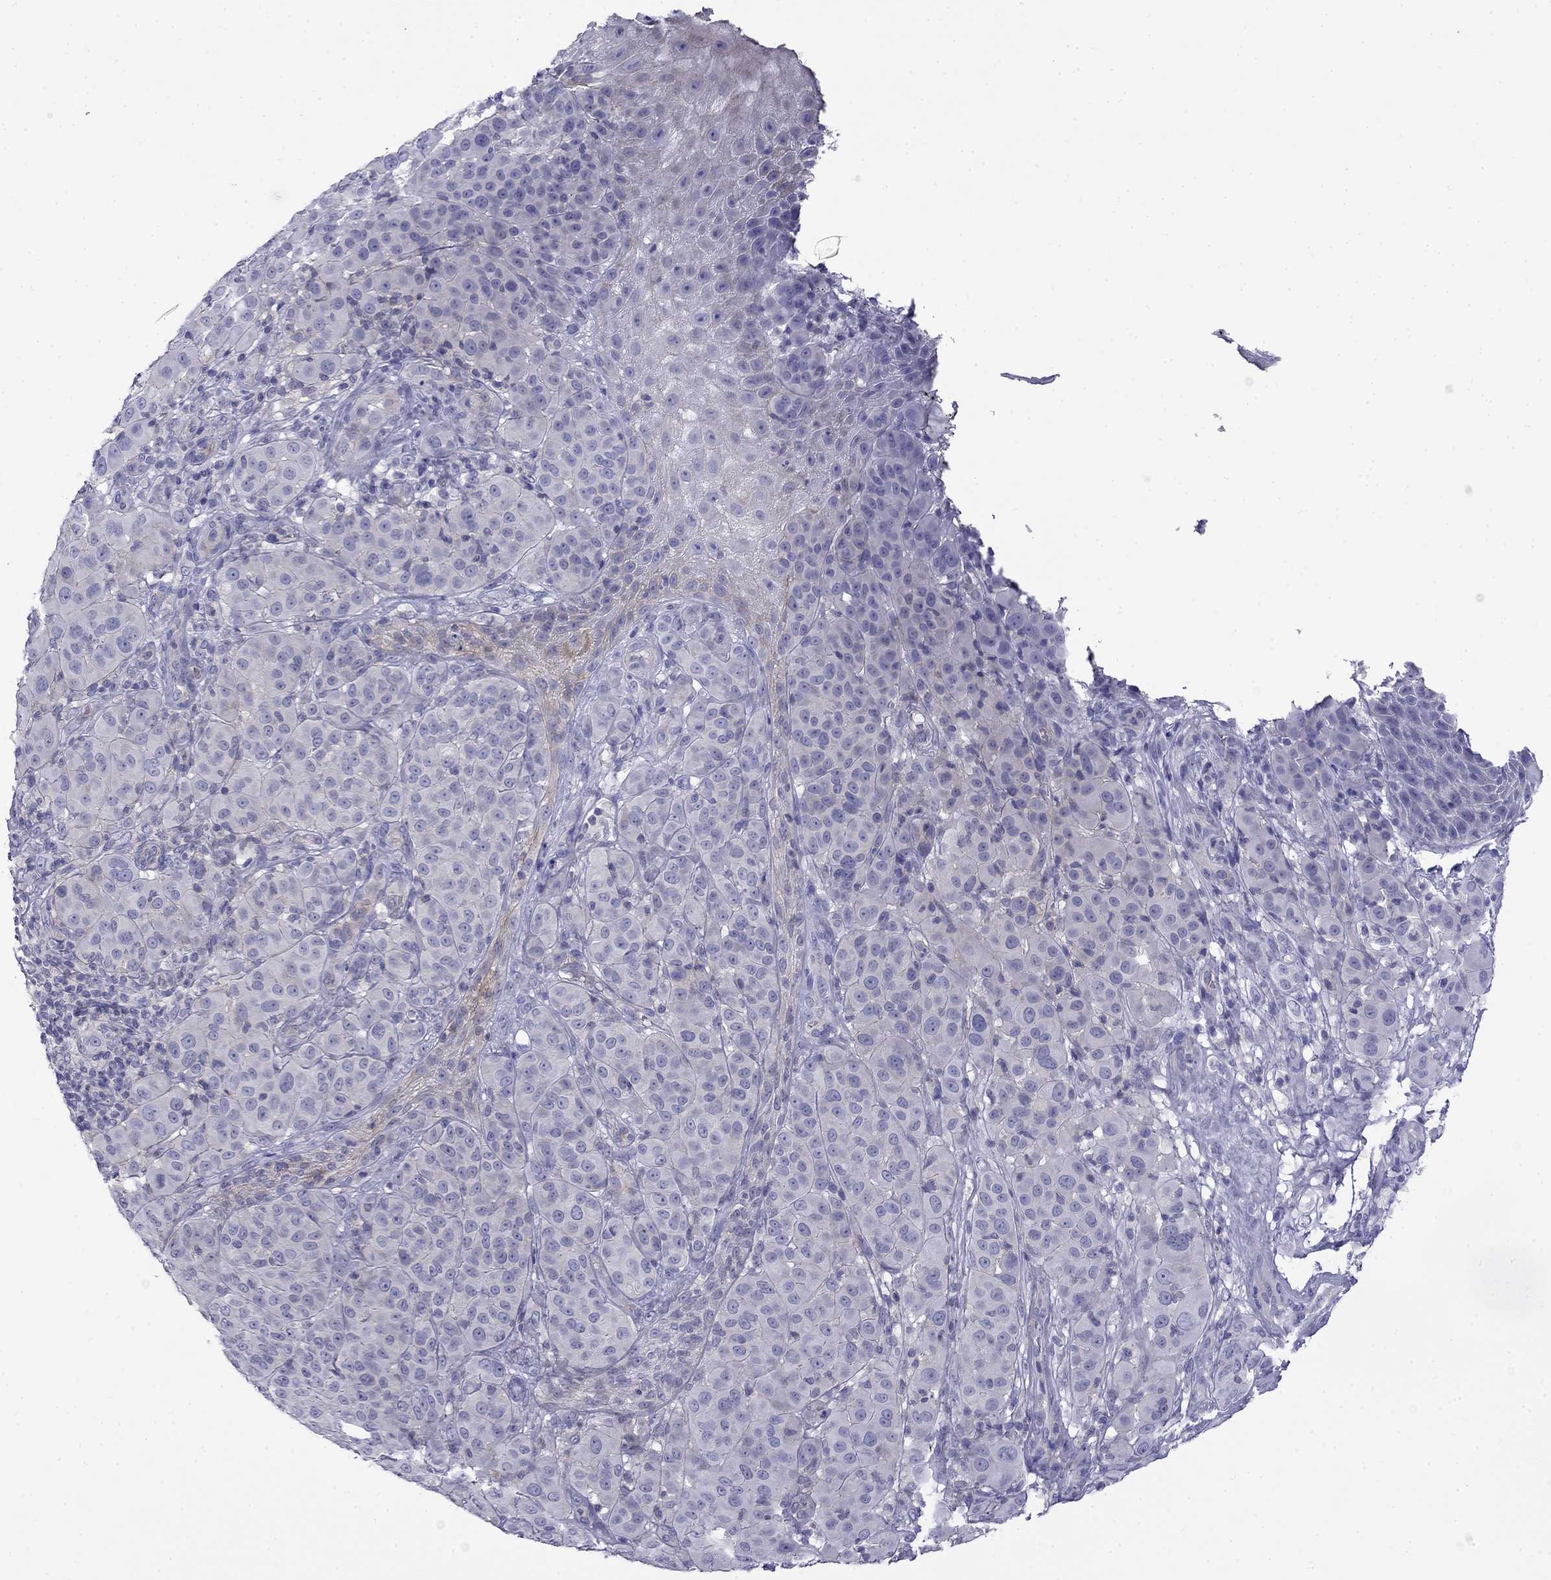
{"staining": {"intensity": "negative", "quantity": "none", "location": "none"}, "tissue": "melanoma", "cell_type": "Tumor cells", "image_type": "cancer", "snomed": [{"axis": "morphology", "description": "Malignant melanoma, NOS"}, {"axis": "topography", "description": "Skin"}], "caption": "DAB immunohistochemical staining of melanoma reveals no significant staining in tumor cells.", "gene": "PRR18", "patient": {"sex": "female", "age": 87}}